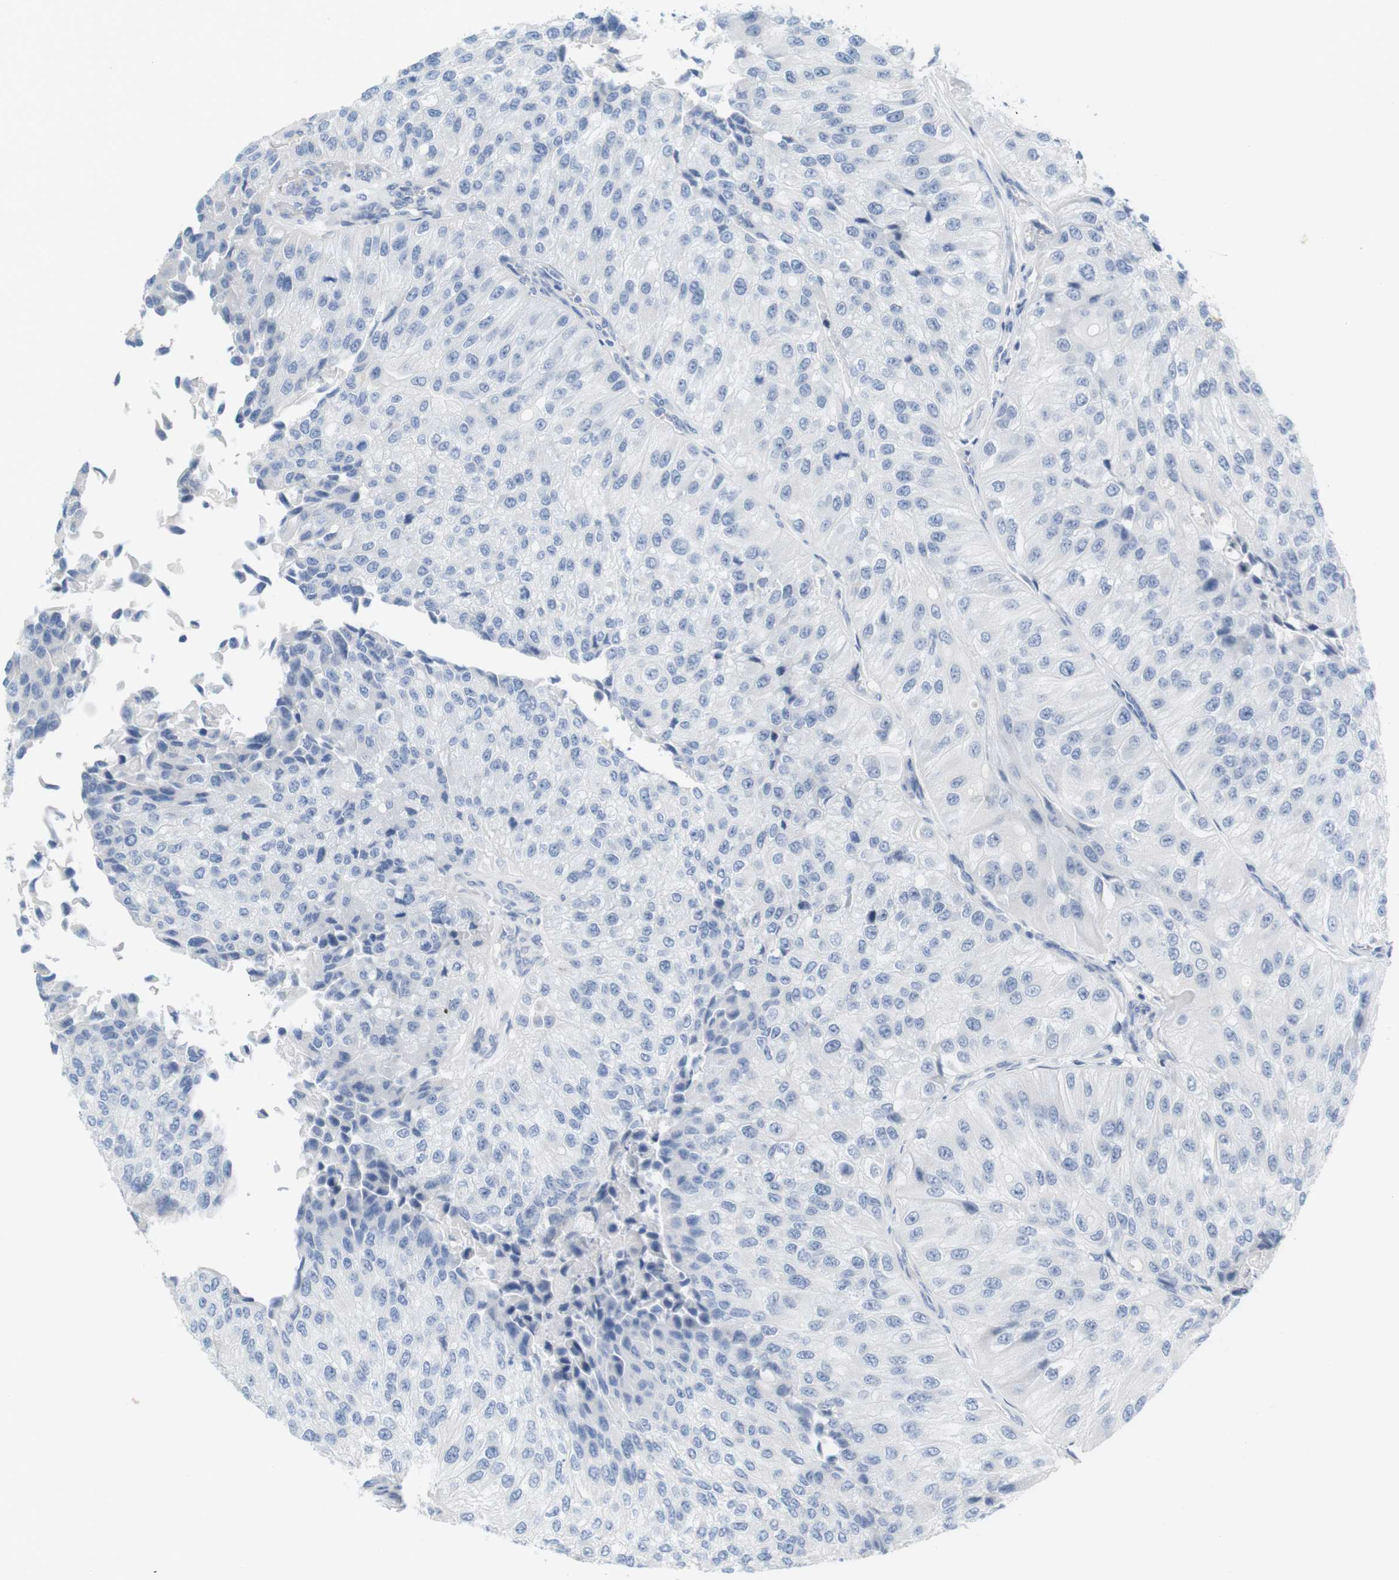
{"staining": {"intensity": "negative", "quantity": "none", "location": "none"}, "tissue": "urothelial cancer", "cell_type": "Tumor cells", "image_type": "cancer", "snomed": [{"axis": "morphology", "description": "Urothelial carcinoma, High grade"}, {"axis": "topography", "description": "Kidney"}, {"axis": "topography", "description": "Urinary bladder"}], "caption": "A histopathology image of urothelial cancer stained for a protein reveals no brown staining in tumor cells. (DAB immunohistochemistry (IHC), high magnification).", "gene": "RGS9", "patient": {"sex": "male", "age": 77}}